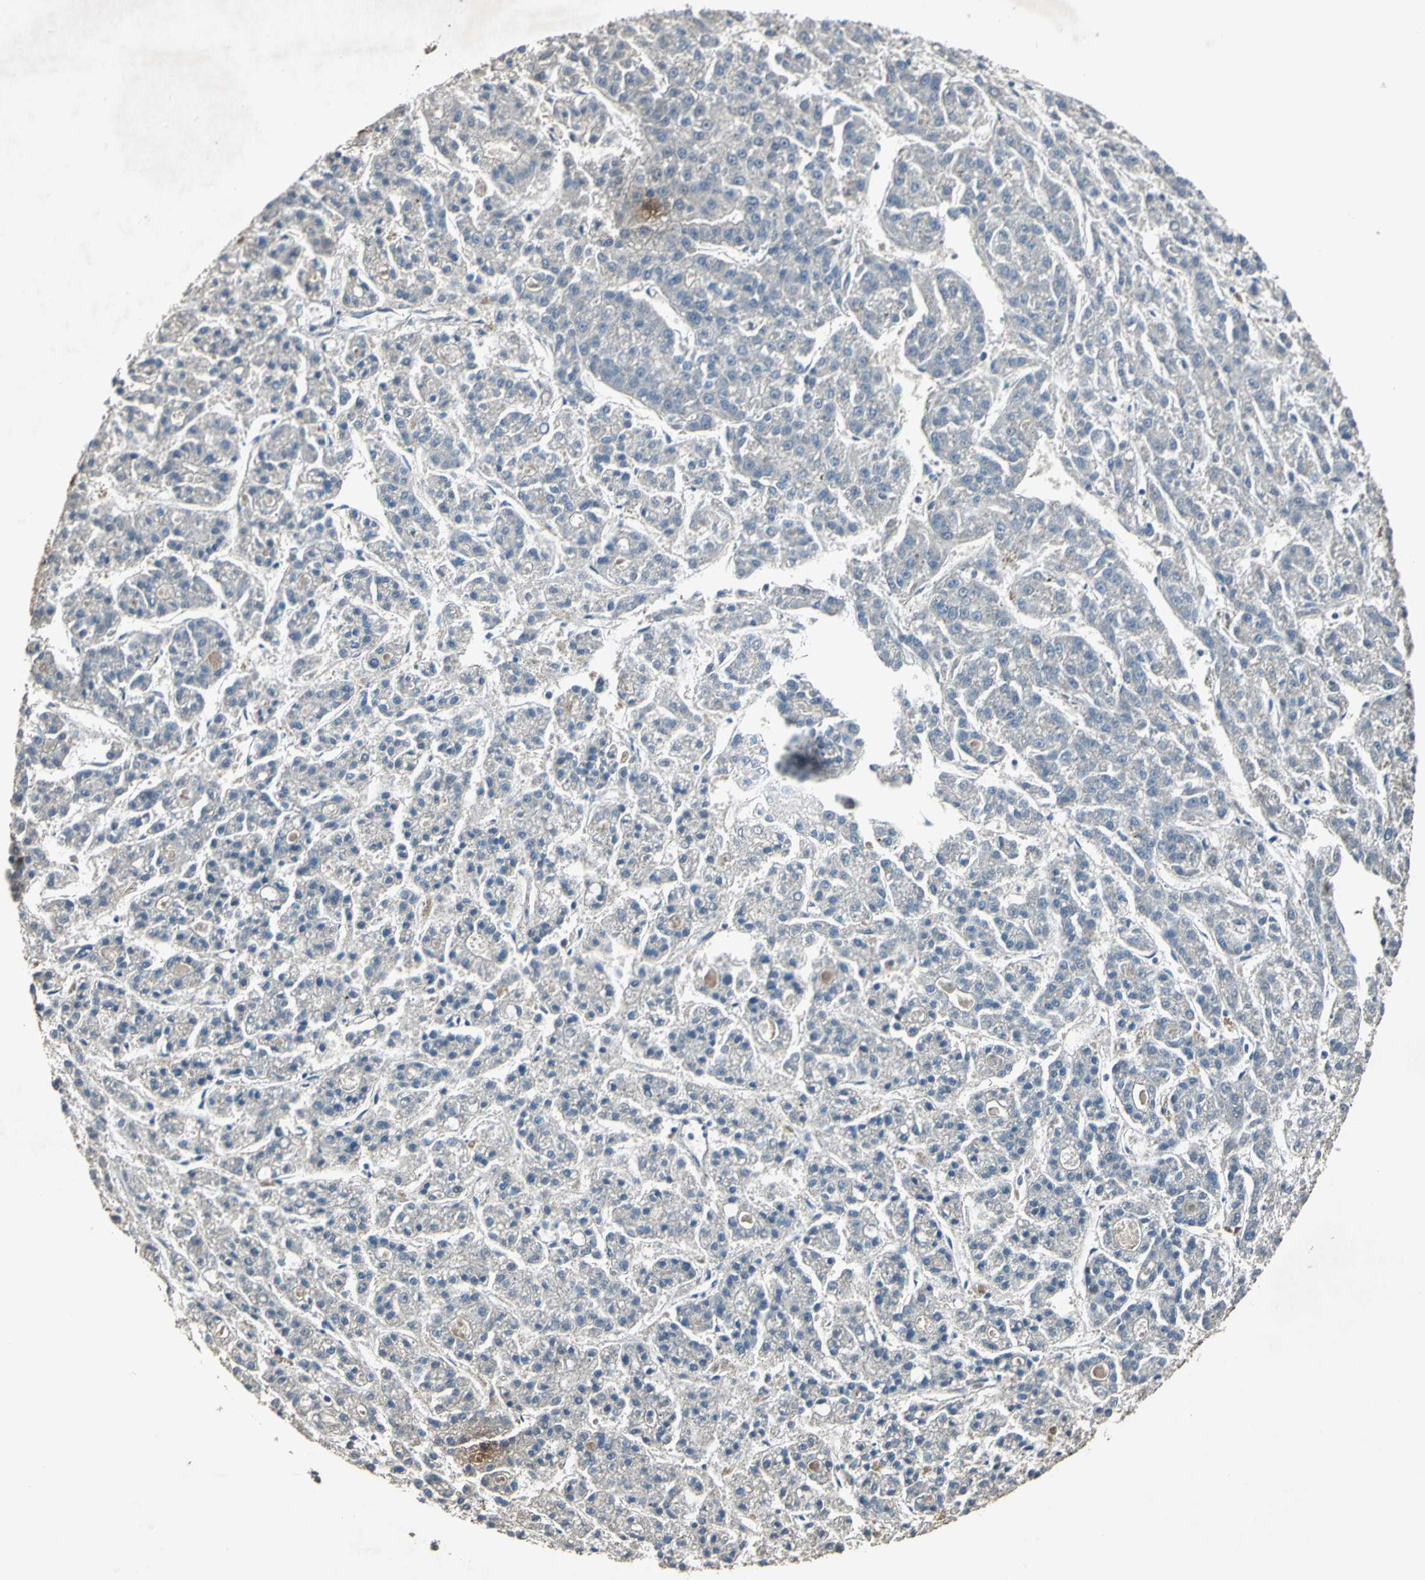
{"staining": {"intensity": "negative", "quantity": "none", "location": "none"}, "tissue": "liver cancer", "cell_type": "Tumor cells", "image_type": "cancer", "snomed": [{"axis": "morphology", "description": "Carcinoma, Hepatocellular, NOS"}, {"axis": "topography", "description": "Liver"}], "caption": "The immunohistochemistry (IHC) photomicrograph has no significant staining in tumor cells of liver cancer (hepatocellular carcinoma) tissue.", "gene": "AHSA1", "patient": {"sex": "male", "age": 70}}